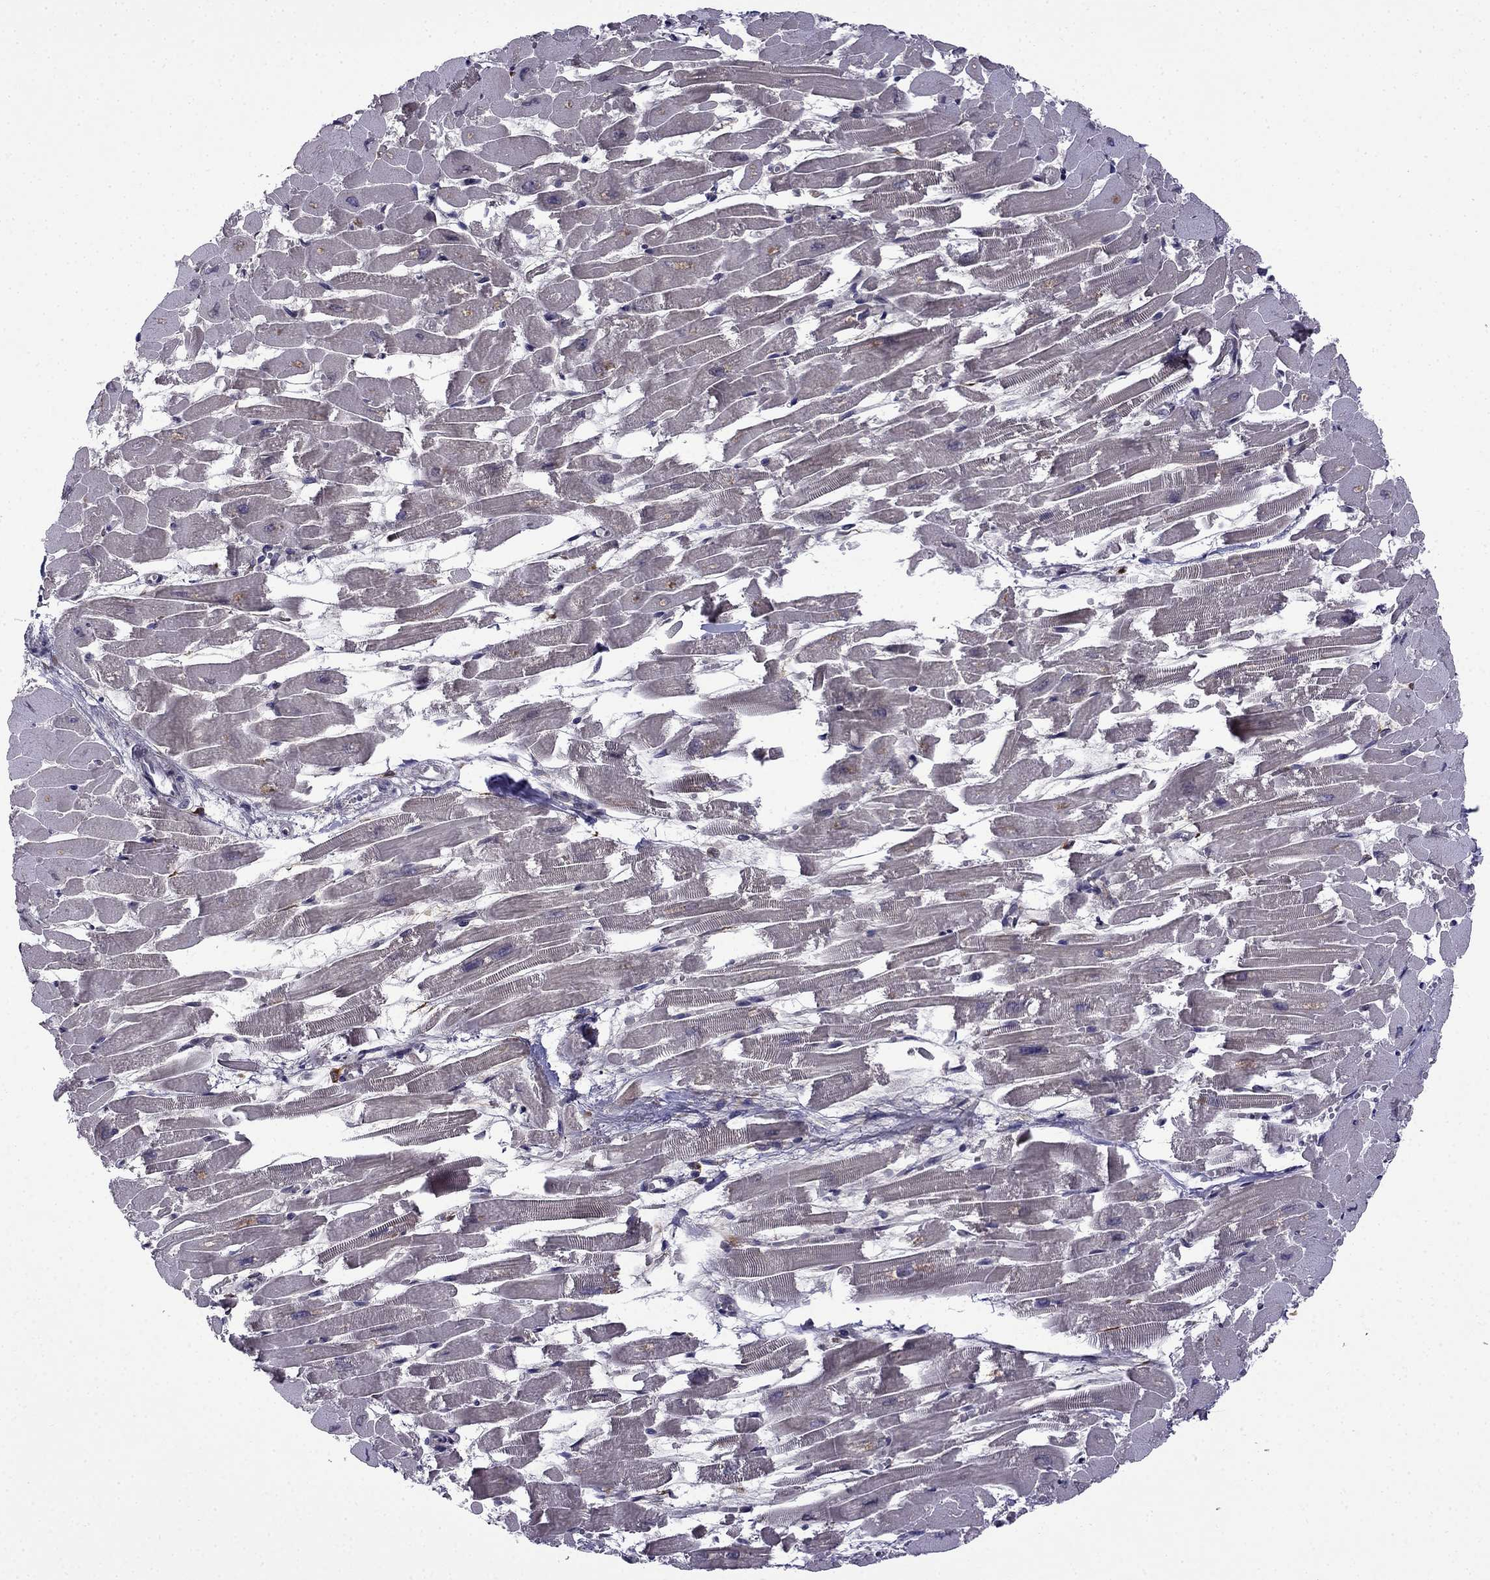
{"staining": {"intensity": "negative", "quantity": "none", "location": "none"}, "tissue": "heart muscle", "cell_type": "Cardiomyocytes", "image_type": "normal", "snomed": [{"axis": "morphology", "description": "Normal tissue, NOS"}, {"axis": "topography", "description": "Heart"}], "caption": "Immunohistochemical staining of unremarkable heart muscle exhibits no significant expression in cardiomyocytes. (DAB (3,3'-diaminobenzidine) immunohistochemistry, high magnification).", "gene": "PI16", "patient": {"sex": "female", "age": 52}}